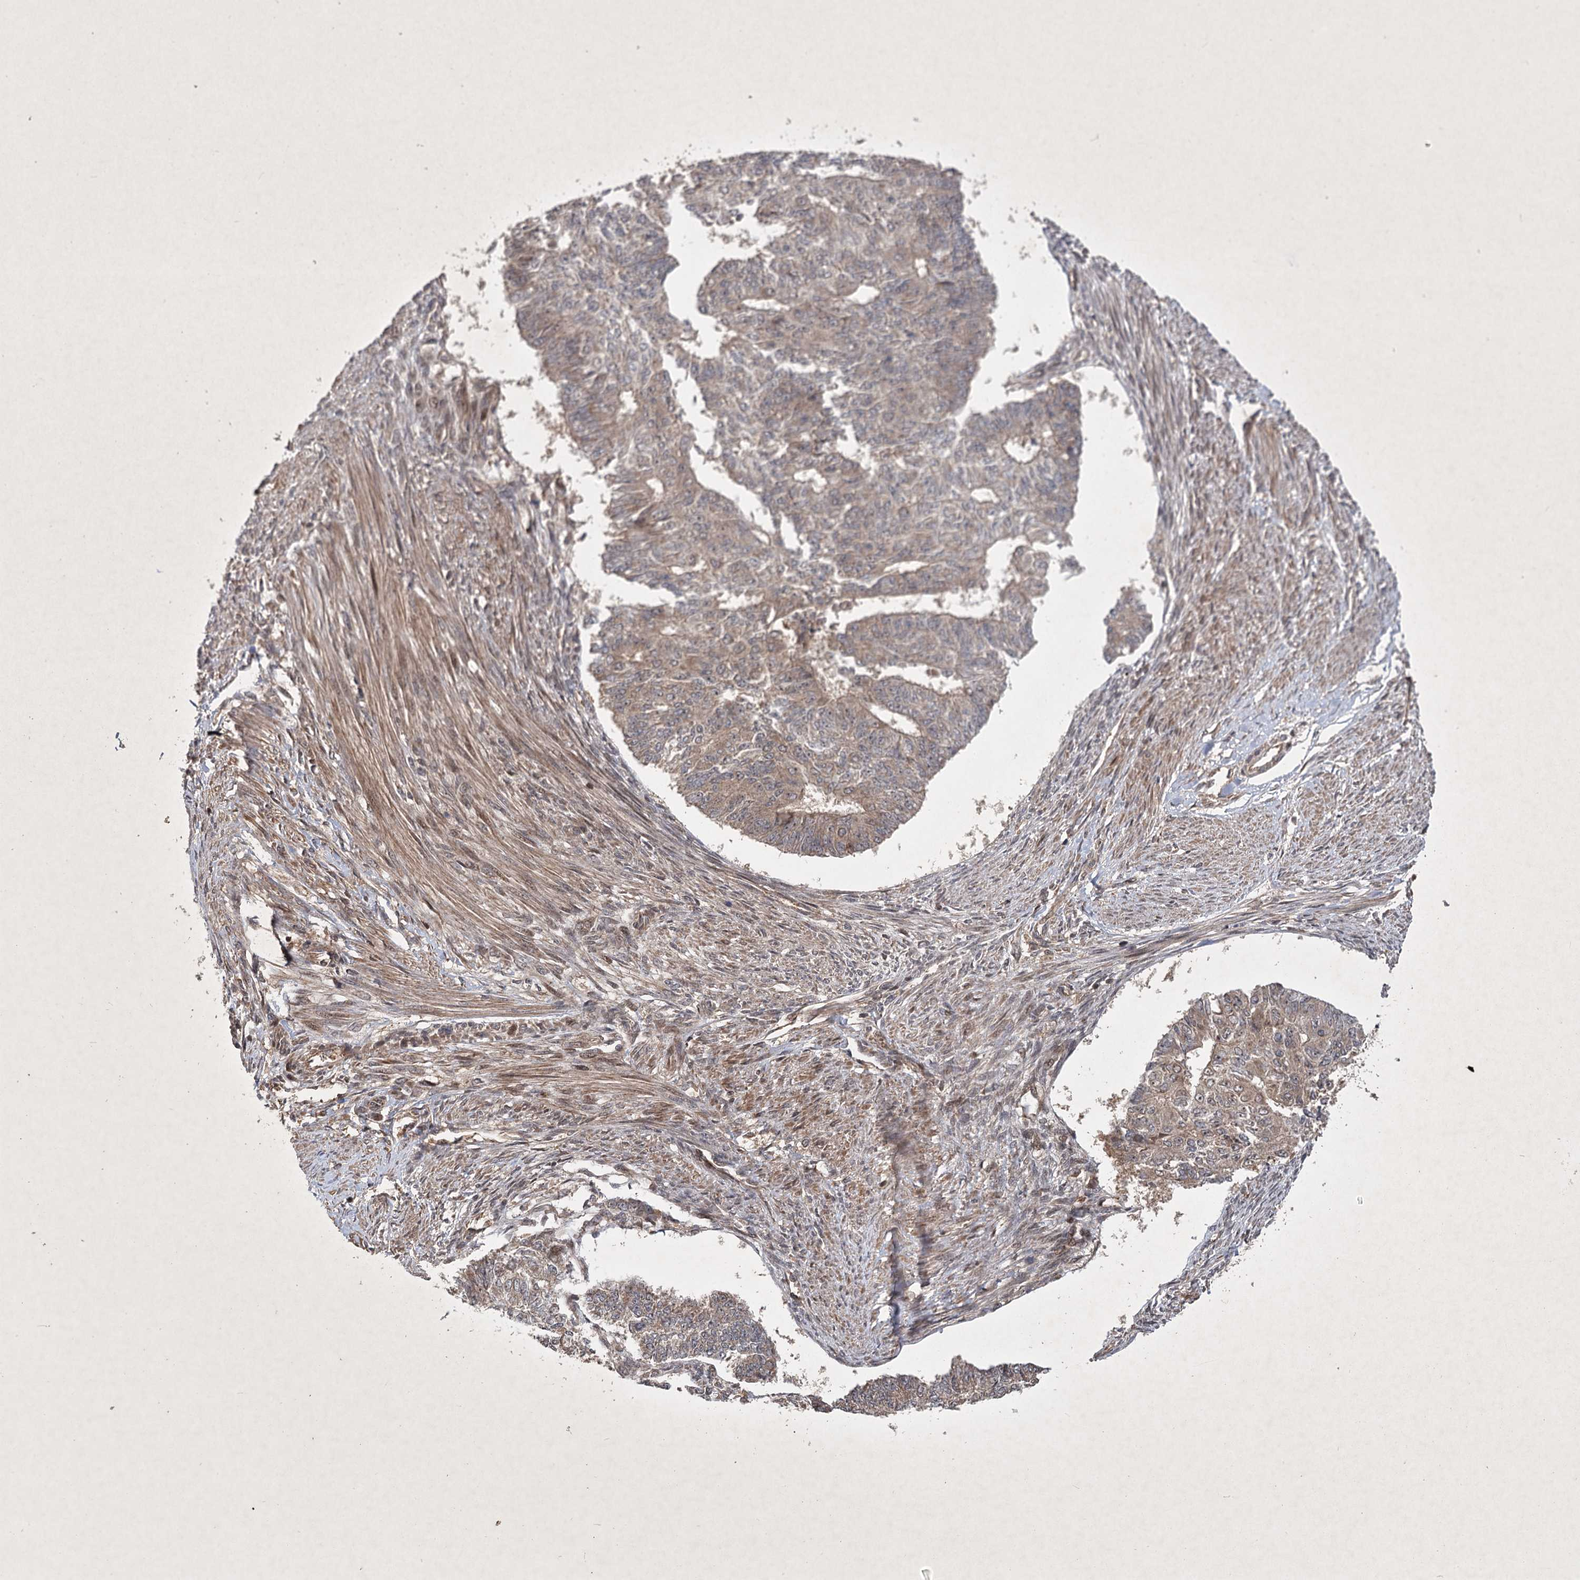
{"staining": {"intensity": "weak", "quantity": ">75%", "location": "cytoplasmic/membranous"}, "tissue": "endometrial cancer", "cell_type": "Tumor cells", "image_type": "cancer", "snomed": [{"axis": "morphology", "description": "Adenocarcinoma, NOS"}, {"axis": "topography", "description": "Endometrium"}], "caption": "An immunohistochemistry histopathology image of tumor tissue is shown. Protein staining in brown highlights weak cytoplasmic/membranous positivity in endometrial cancer within tumor cells. The protein is stained brown, and the nuclei are stained in blue (DAB IHC with brightfield microscopy, high magnification).", "gene": "INSIG2", "patient": {"sex": "female", "age": 32}}